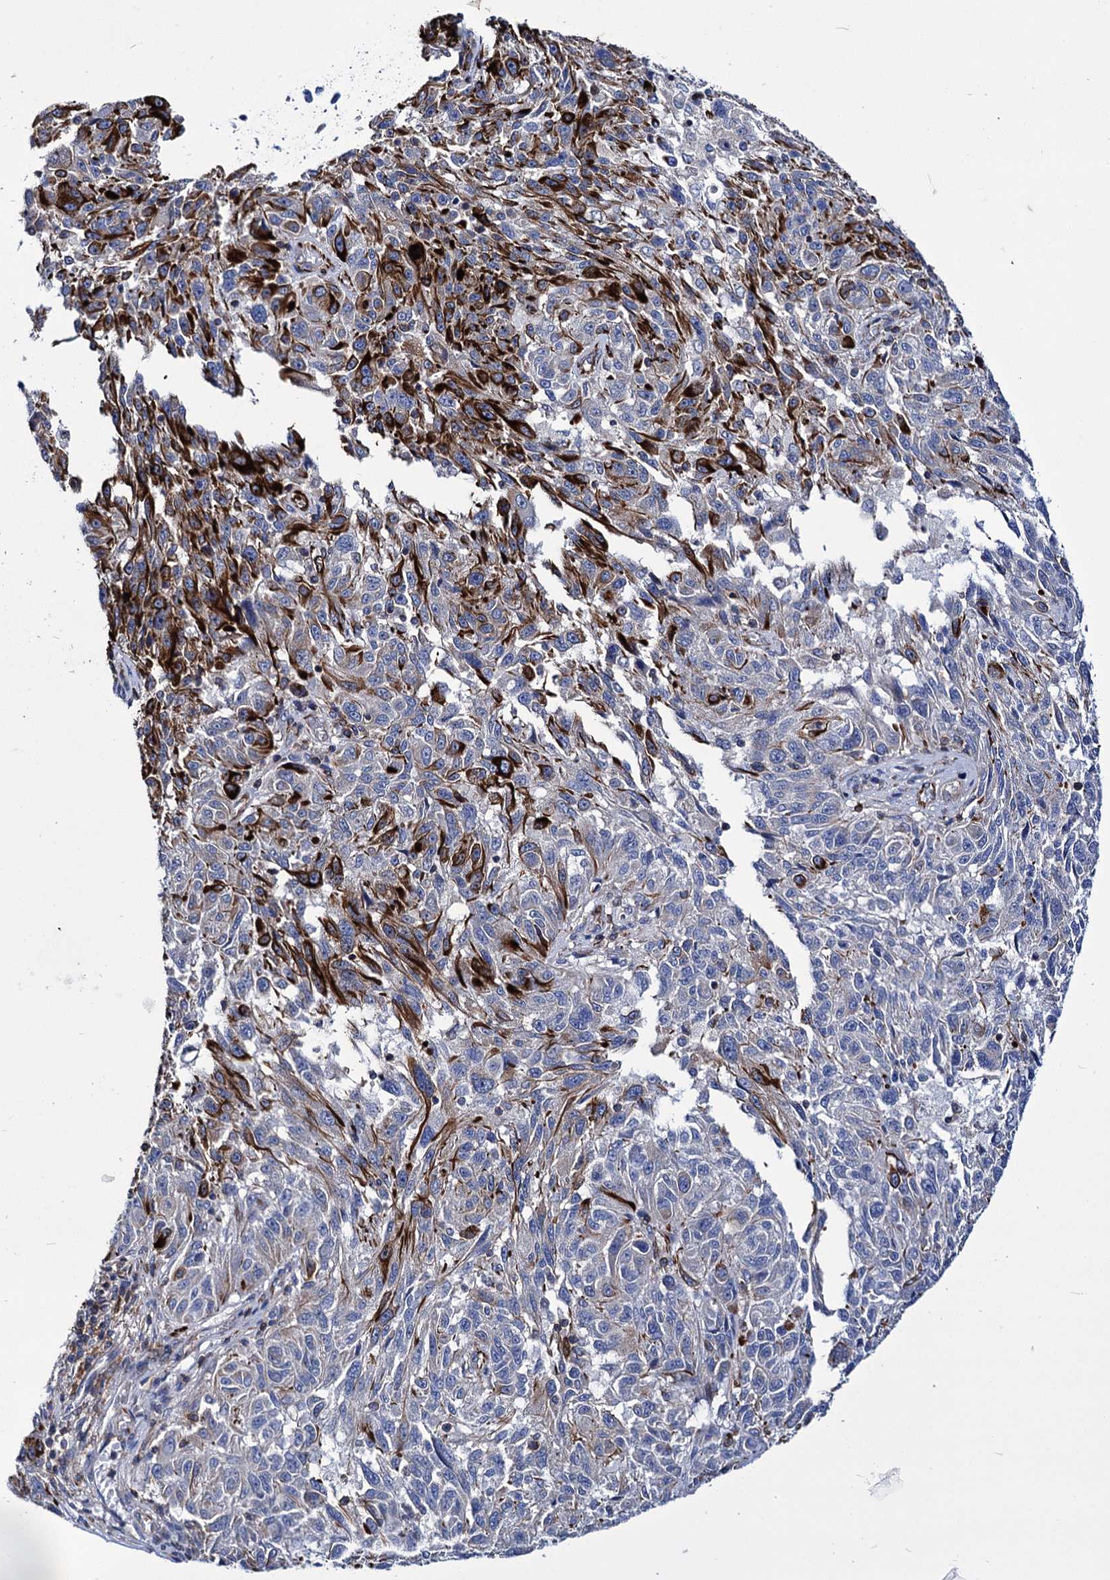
{"staining": {"intensity": "strong", "quantity": "<25%", "location": "cytoplasmic/membranous"}, "tissue": "melanoma", "cell_type": "Tumor cells", "image_type": "cancer", "snomed": [{"axis": "morphology", "description": "Malignant melanoma, NOS"}, {"axis": "topography", "description": "Skin"}], "caption": "Melanoma stained with DAB (3,3'-diaminobenzidine) immunohistochemistry (IHC) exhibits medium levels of strong cytoplasmic/membranous staining in about <25% of tumor cells. The protein is shown in brown color, while the nuclei are stained blue.", "gene": "AXL", "patient": {"sex": "male", "age": 53}}